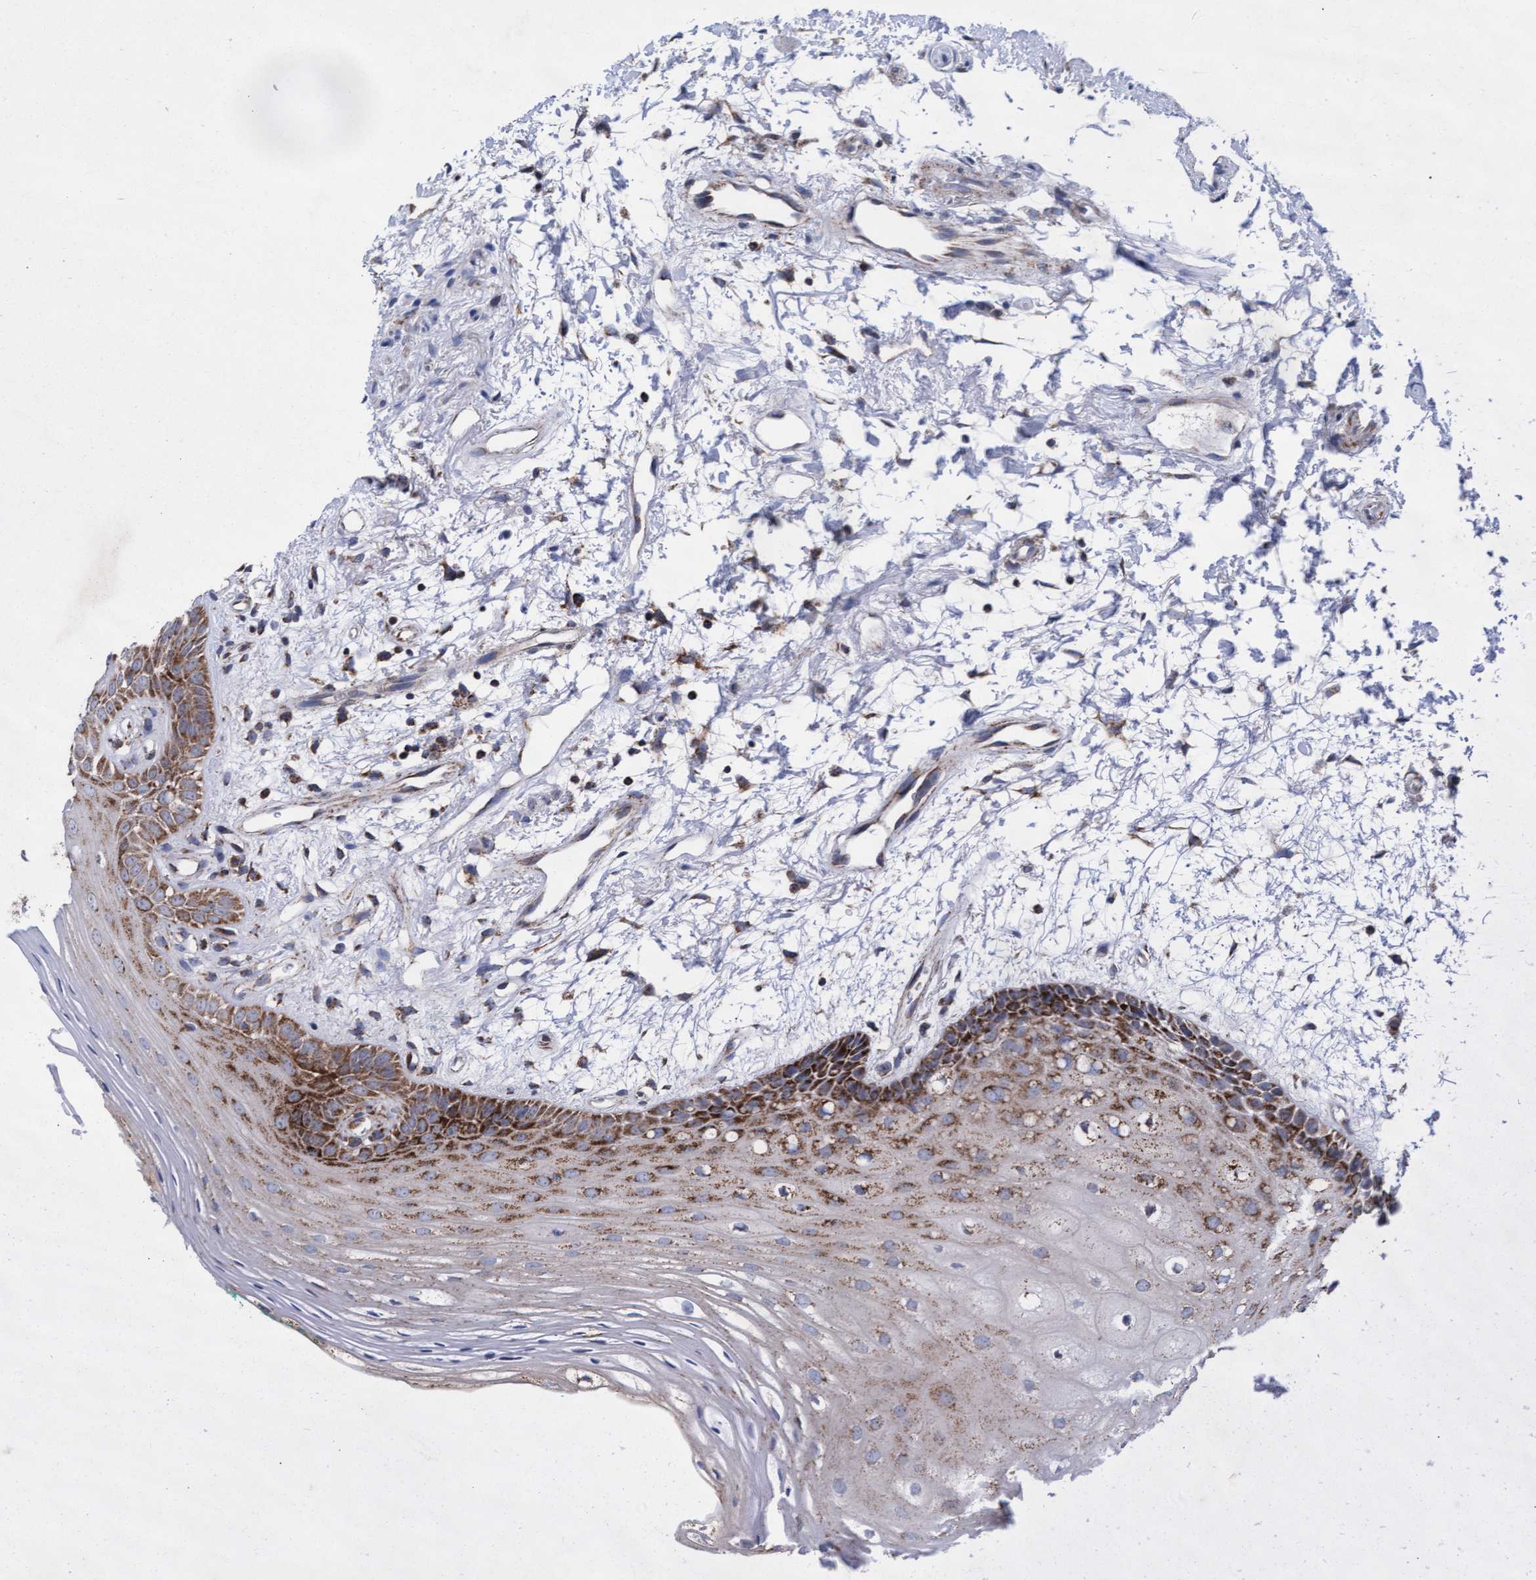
{"staining": {"intensity": "moderate", "quantity": ">75%", "location": "cytoplasmic/membranous"}, "tissue": "oral mucosa", "cell_type": "Squamous epithelial cells", "image_type": "normal", "snomed": [{"axis": "morphology", "description": "Normal tissue, NOS"}, {"axis": "topography", "description": "Skeletal muscle"}, {"axis": "topography", "description": "Oral tissue"}, {"axis": "topography", "description": "Peripheral nerve tissue"}], "caption": "Immunohistochemistry of normal human oral mucosa displays medium levels of moderate cytoplasmic/membranous staining in approximately >75% of squamous epithelial cells.", "gene": "MRPL38", "patient": {"sex": "female", "age": 84}}